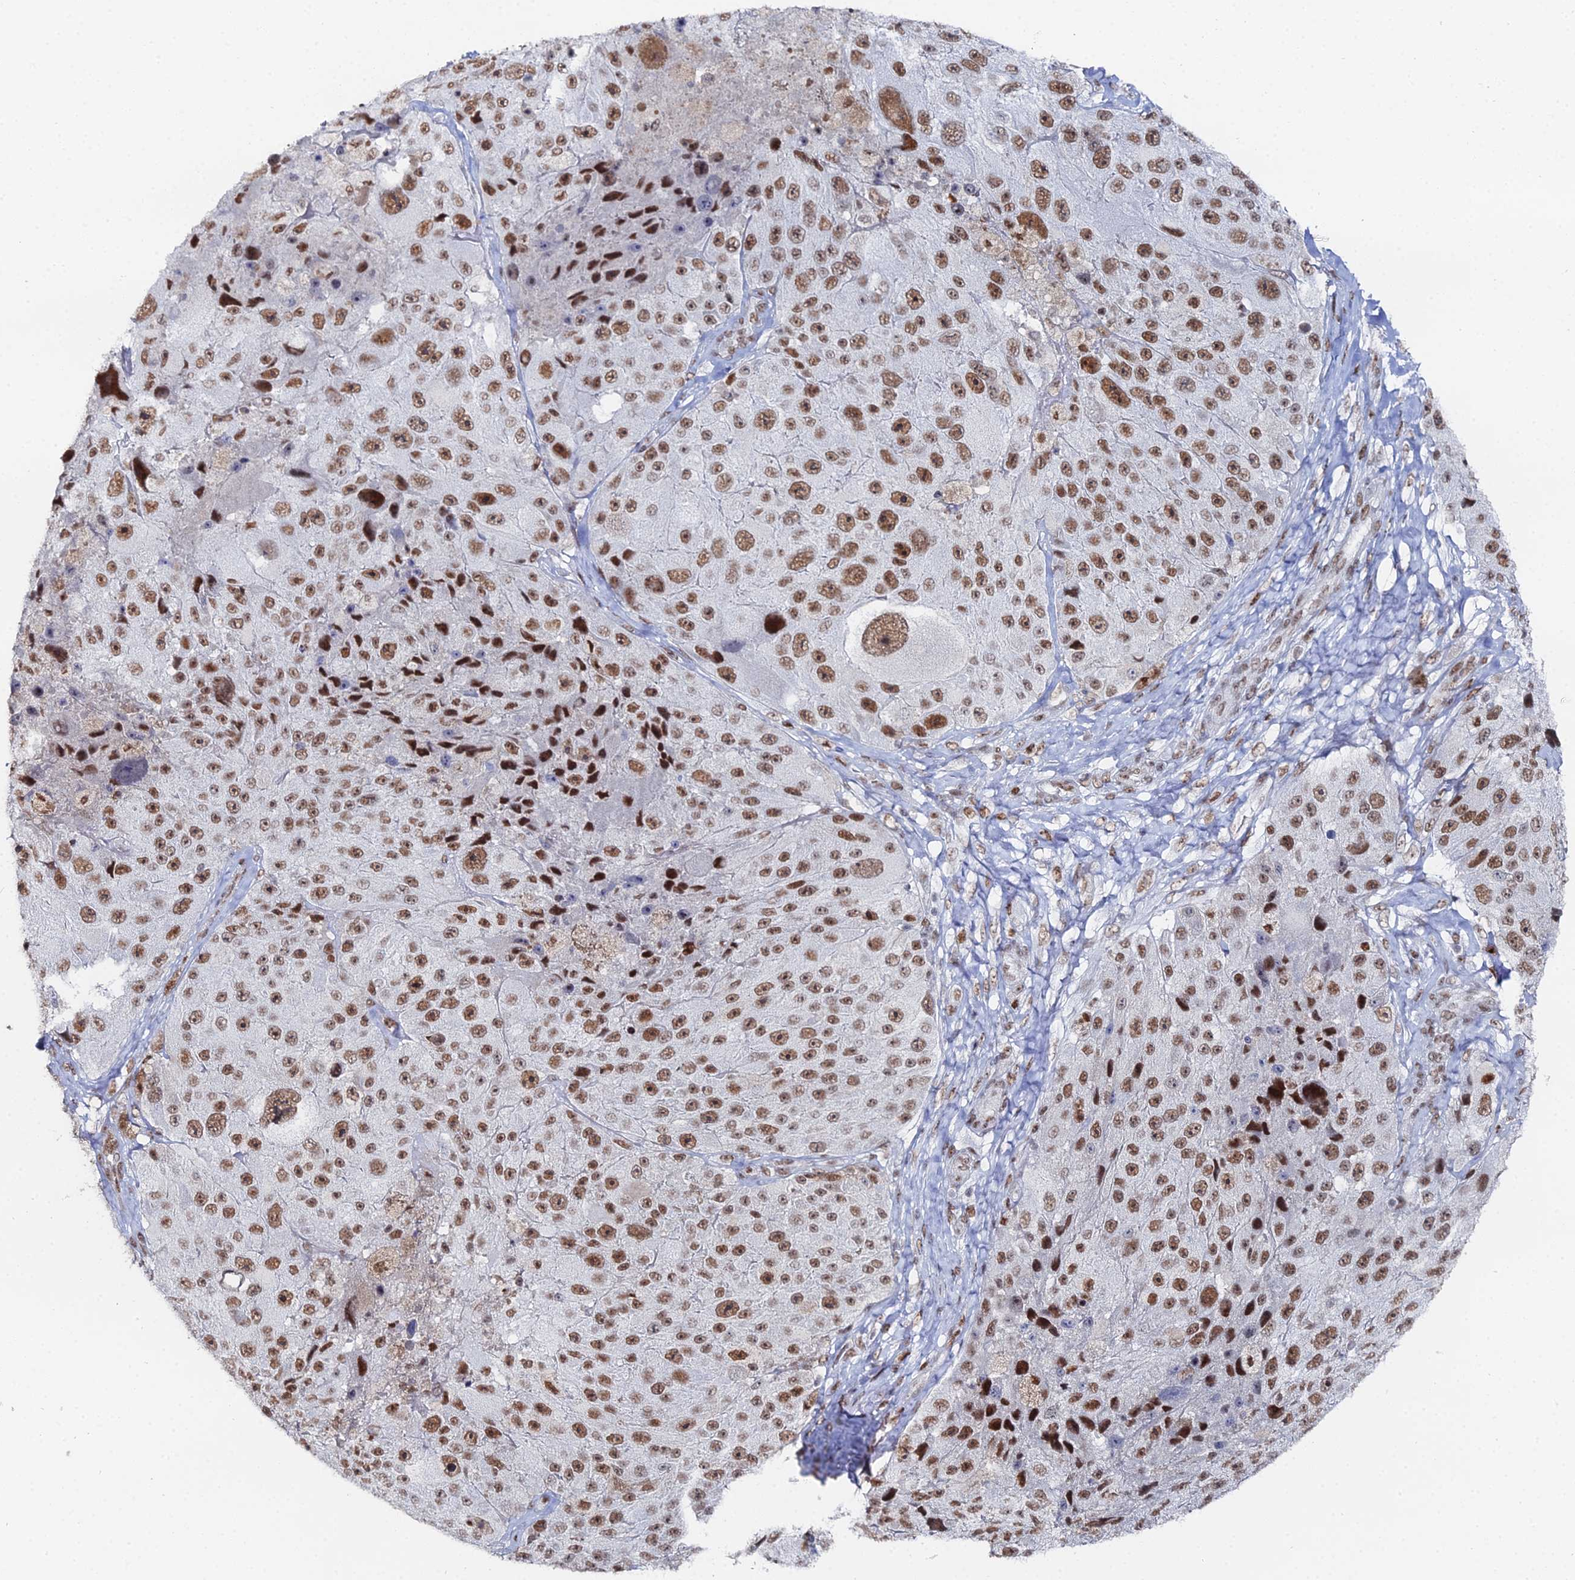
{"staining": {"intensity": "moderate", "quantity": ">75%", "location": "nuclear"}, "tissue": "melanoma", "cell_type": "Tumor cells", "image_type": "cancer", "snomed": [{"axis": "morphology", "description": "Malignant melanoma, Metastatic site"}, {"axis": "topography", "description": "Lymph node"}], "caption": "An image showing moderate nuclear expression in approximately >75% of tumor cells in melanoma, as visualized by brown immunohistochemical staining.", "gene": "GSC2", "patient": {"sex": "male", "age": 62}}